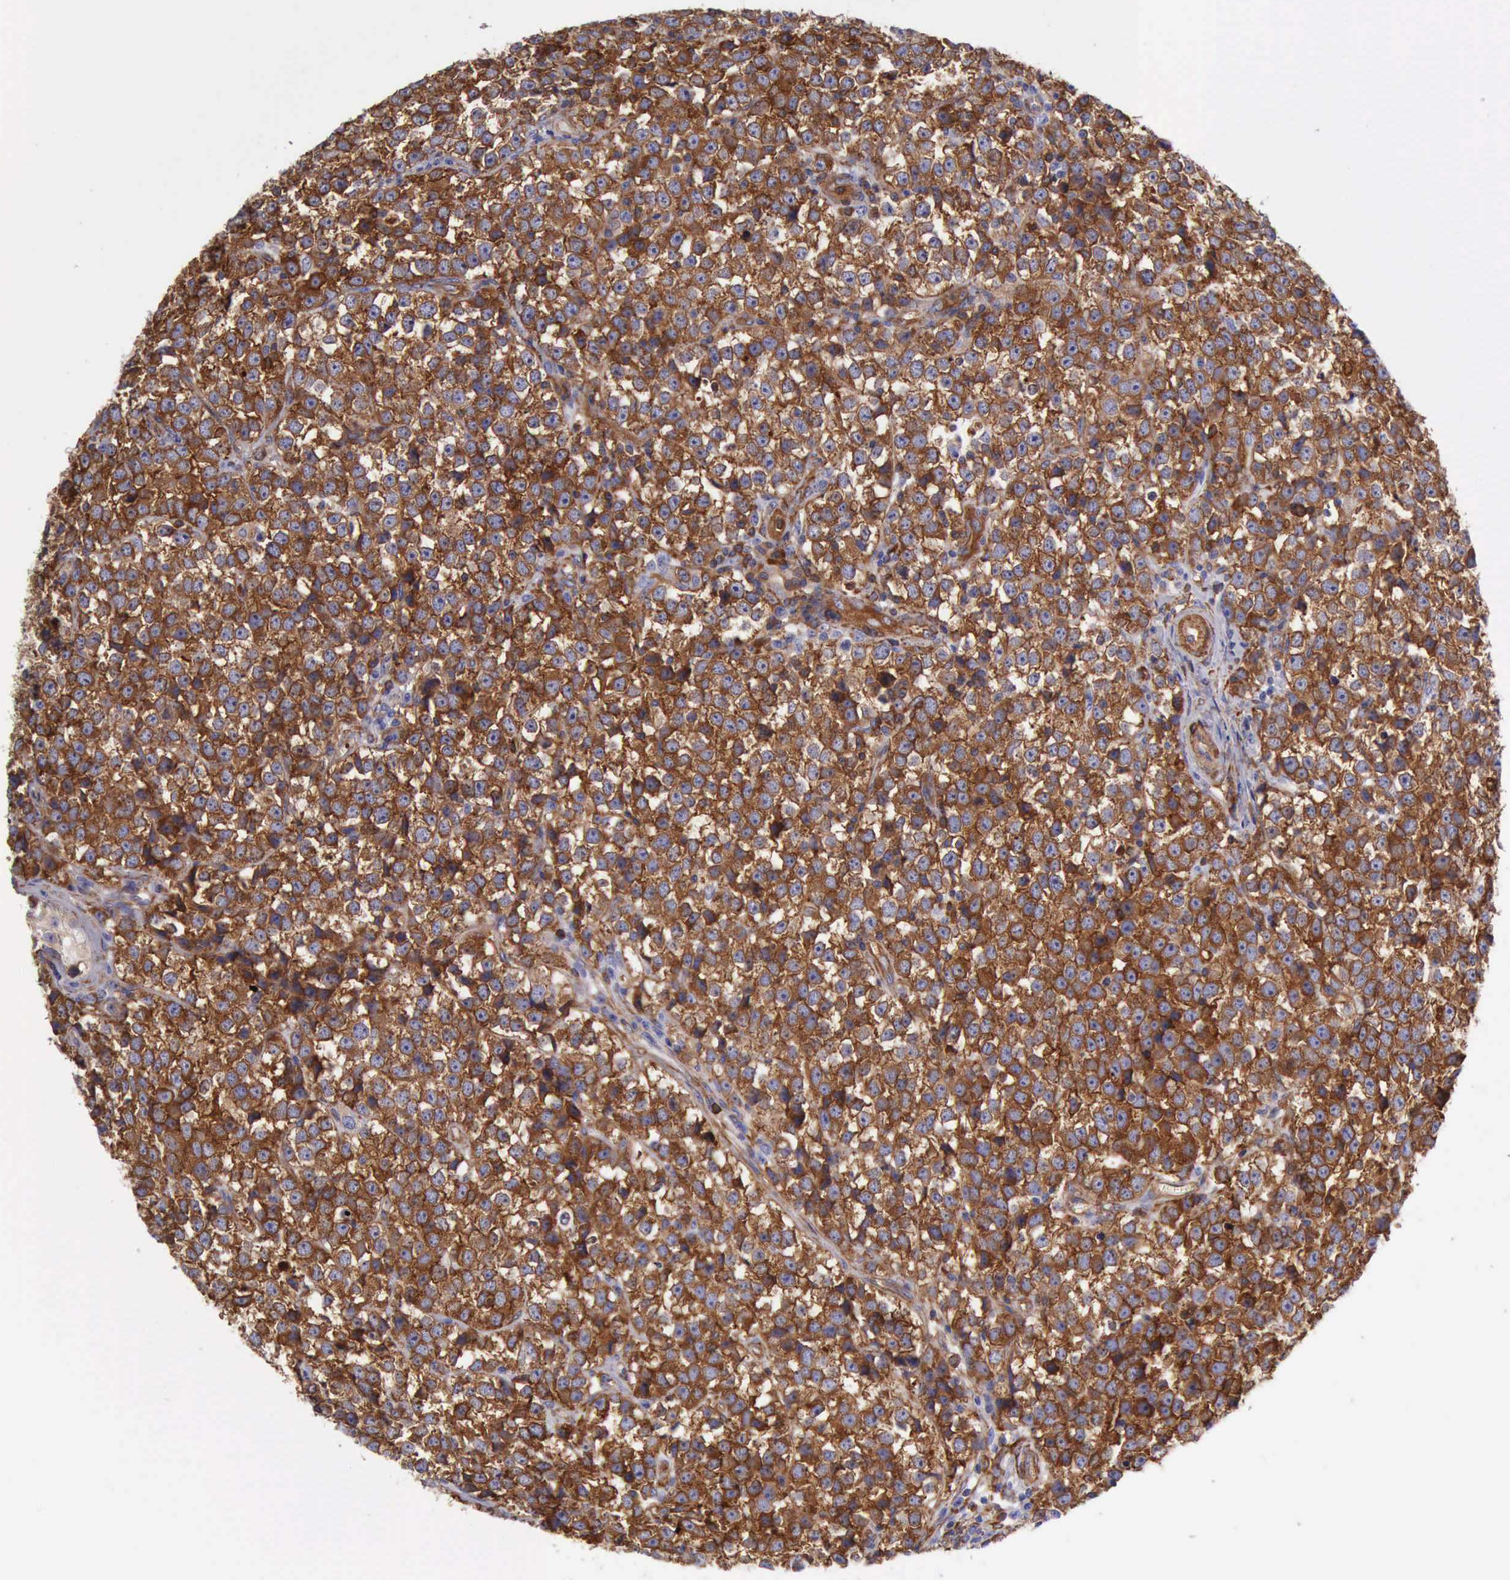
{"staining": {"intensity": "strong", "quantity": ">75%", "location": "cytoplasmic/membranous"}, "tissue": "testis cancer", "cell_type": "Tumor cells", "image_type": "cancer", "snomed": [{"axis": "morphology", "description": "Seminoma, NOS"}, {"axis": "topography", "description": "Testis"}], "caption": "Immunohistochemical staining of testis cancer (seminoma) shows strong cytoplasmic/membranous protein positivity in approximately >75% of tumor cells.", "gene": "FLNA", "patient": {"sex": "male", "age": 25}}